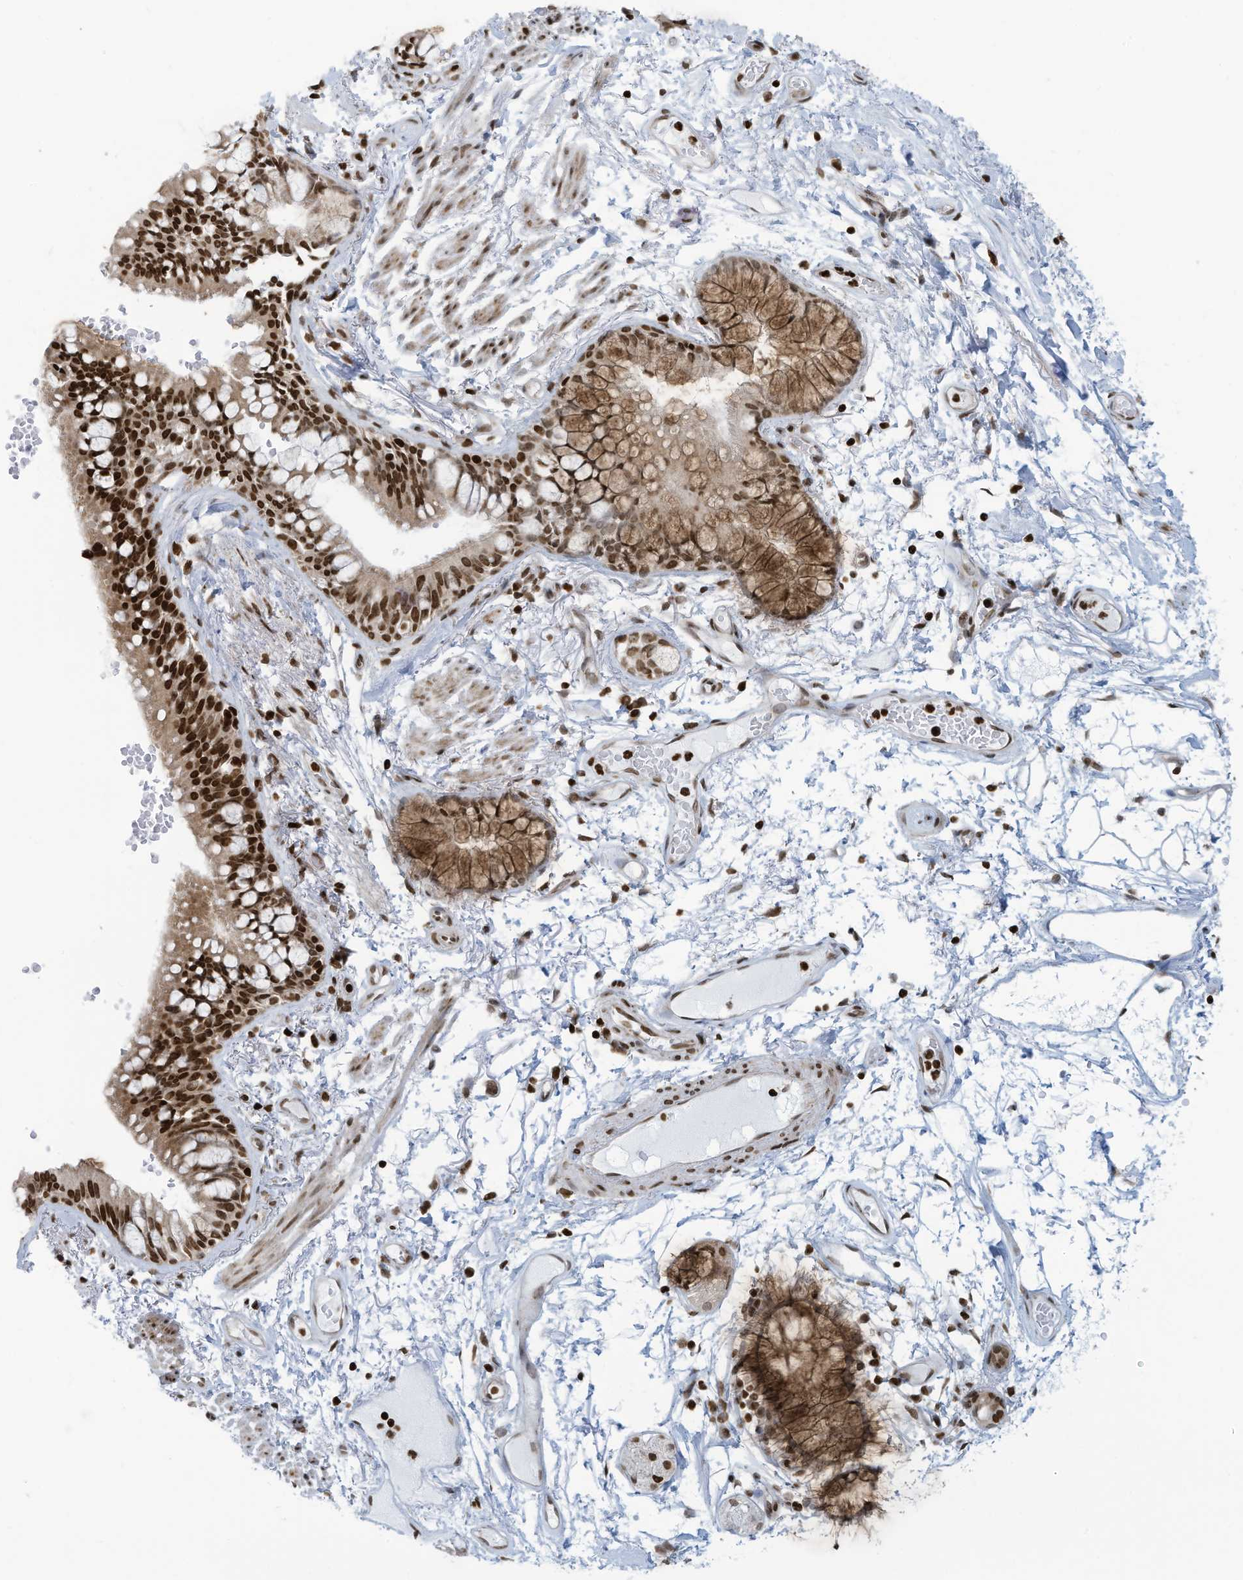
{"staining": {"intensity": "strong", "quantity": ">75%", "location": "nuclear"}, "tissue": "bronchus", "cell_type": "Respiratory epithelial cells", "image_type": "normal", "snomed": [{"axis": "morphology", "description": "Normal tissue, NOS"}, {"axis": "topography", "description": "Cartilage tissue"}, {"axis": "topography", "description": "Bronchus"}], "caption": "Protein expression by immunohistochemistry reveals strong nuclear positivity in approximately >75% of respiratory epithelial cells in benign bronchus.", "gene": "ADI1", "patient": {"sex": "female", "age": 73}}